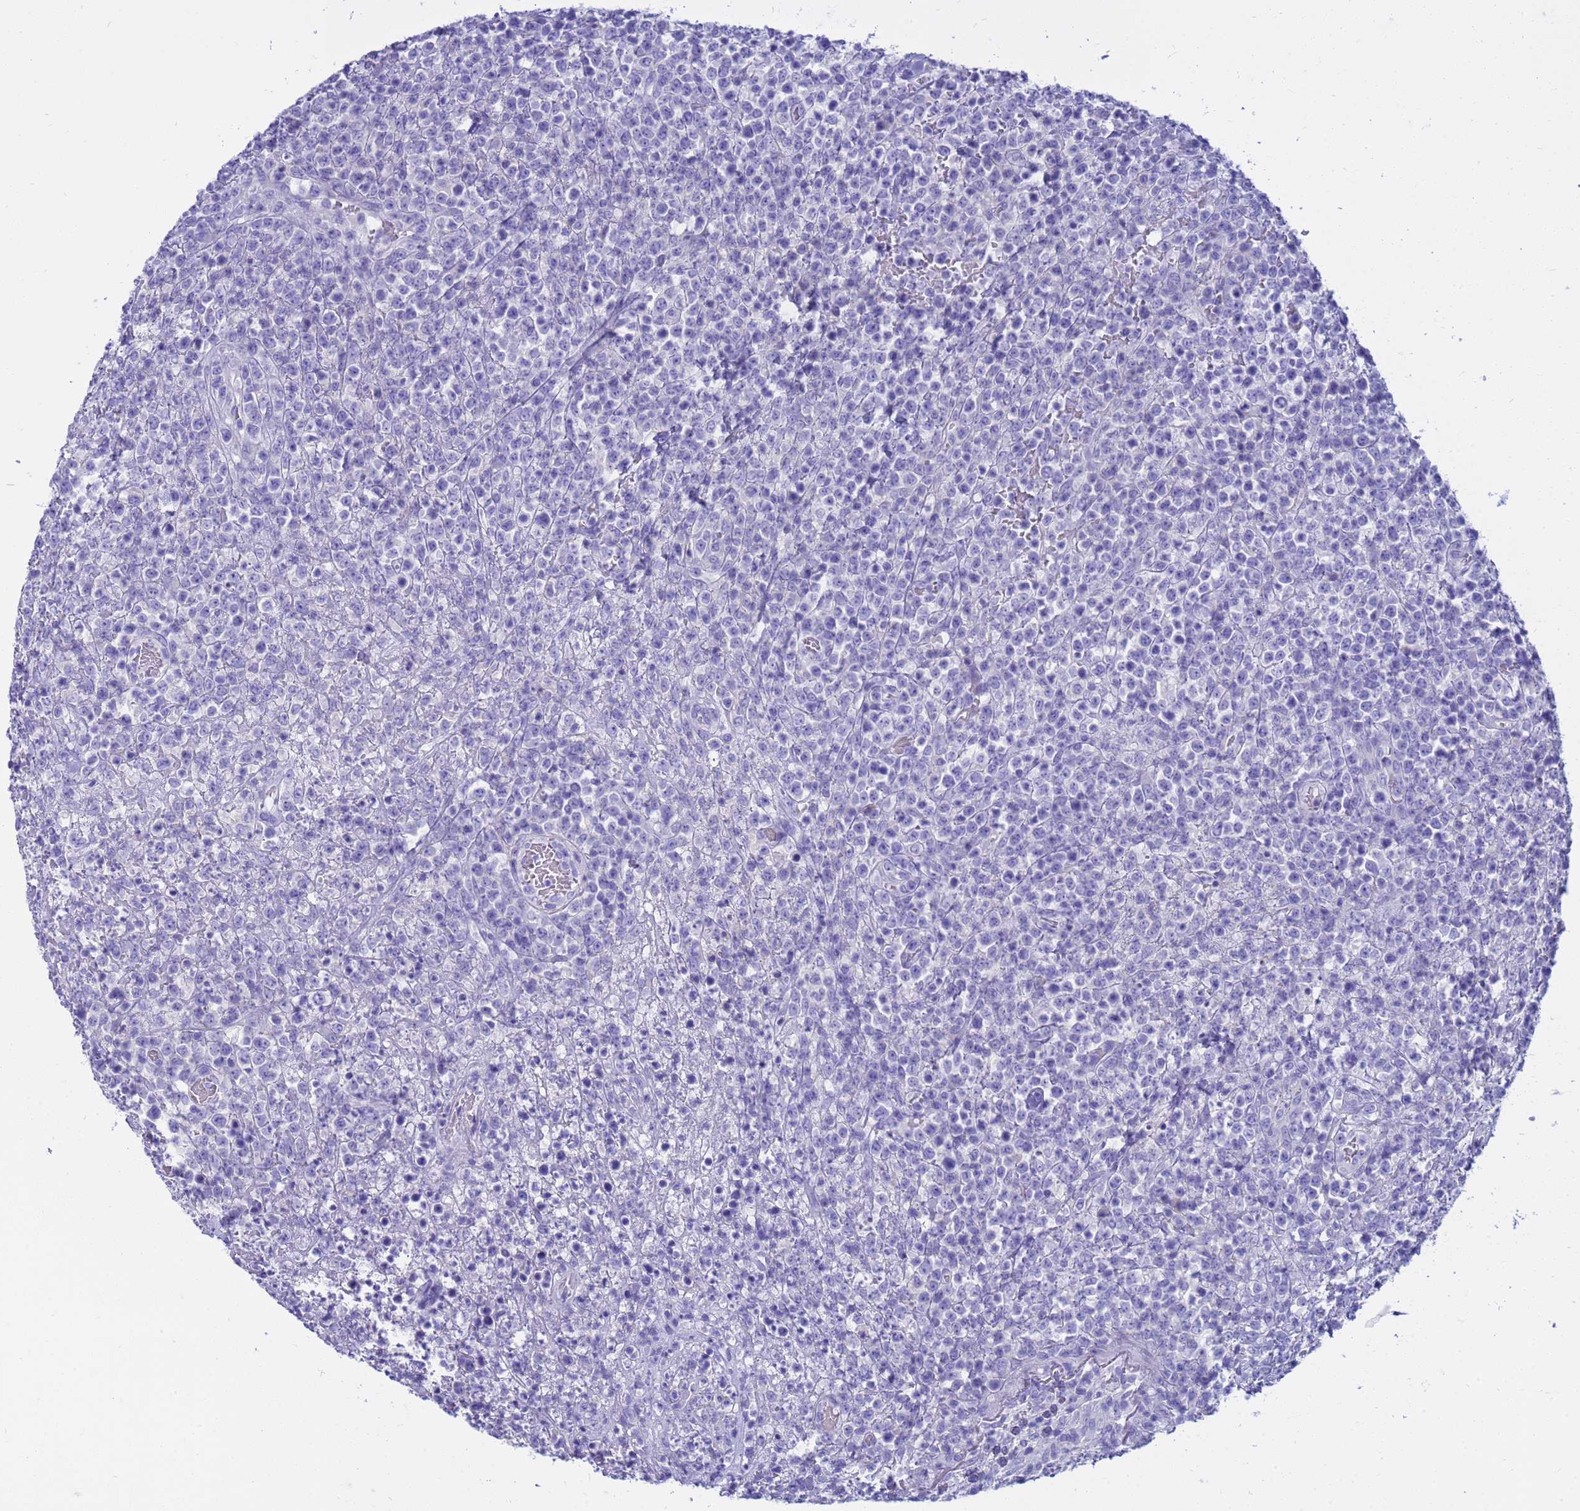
{"staining": {"intensity": "negative", "quantity": "none", "location": "none"}, "tissue": "lymphoma", "cell_type": "Tumor cells", "image_type": "cancer", "snomed": [{"axis": "morphology", "description": "Malignant lymphoma, non-Hodgkin's type, High grade"}, {"axis": "topography", "description": "Colon"}], "caption": "This is a photomicrograph of immunohistochemistry (IHC) staining of high-grade malignant lymphoma, non-Hodgkin's type, which shows no expression in tumor cells. (DAB (3,3'-diaminobenzidine) IHC, high magnification).", "gene": "SYCN", "patient": {"sex": "female", "age": 53}}